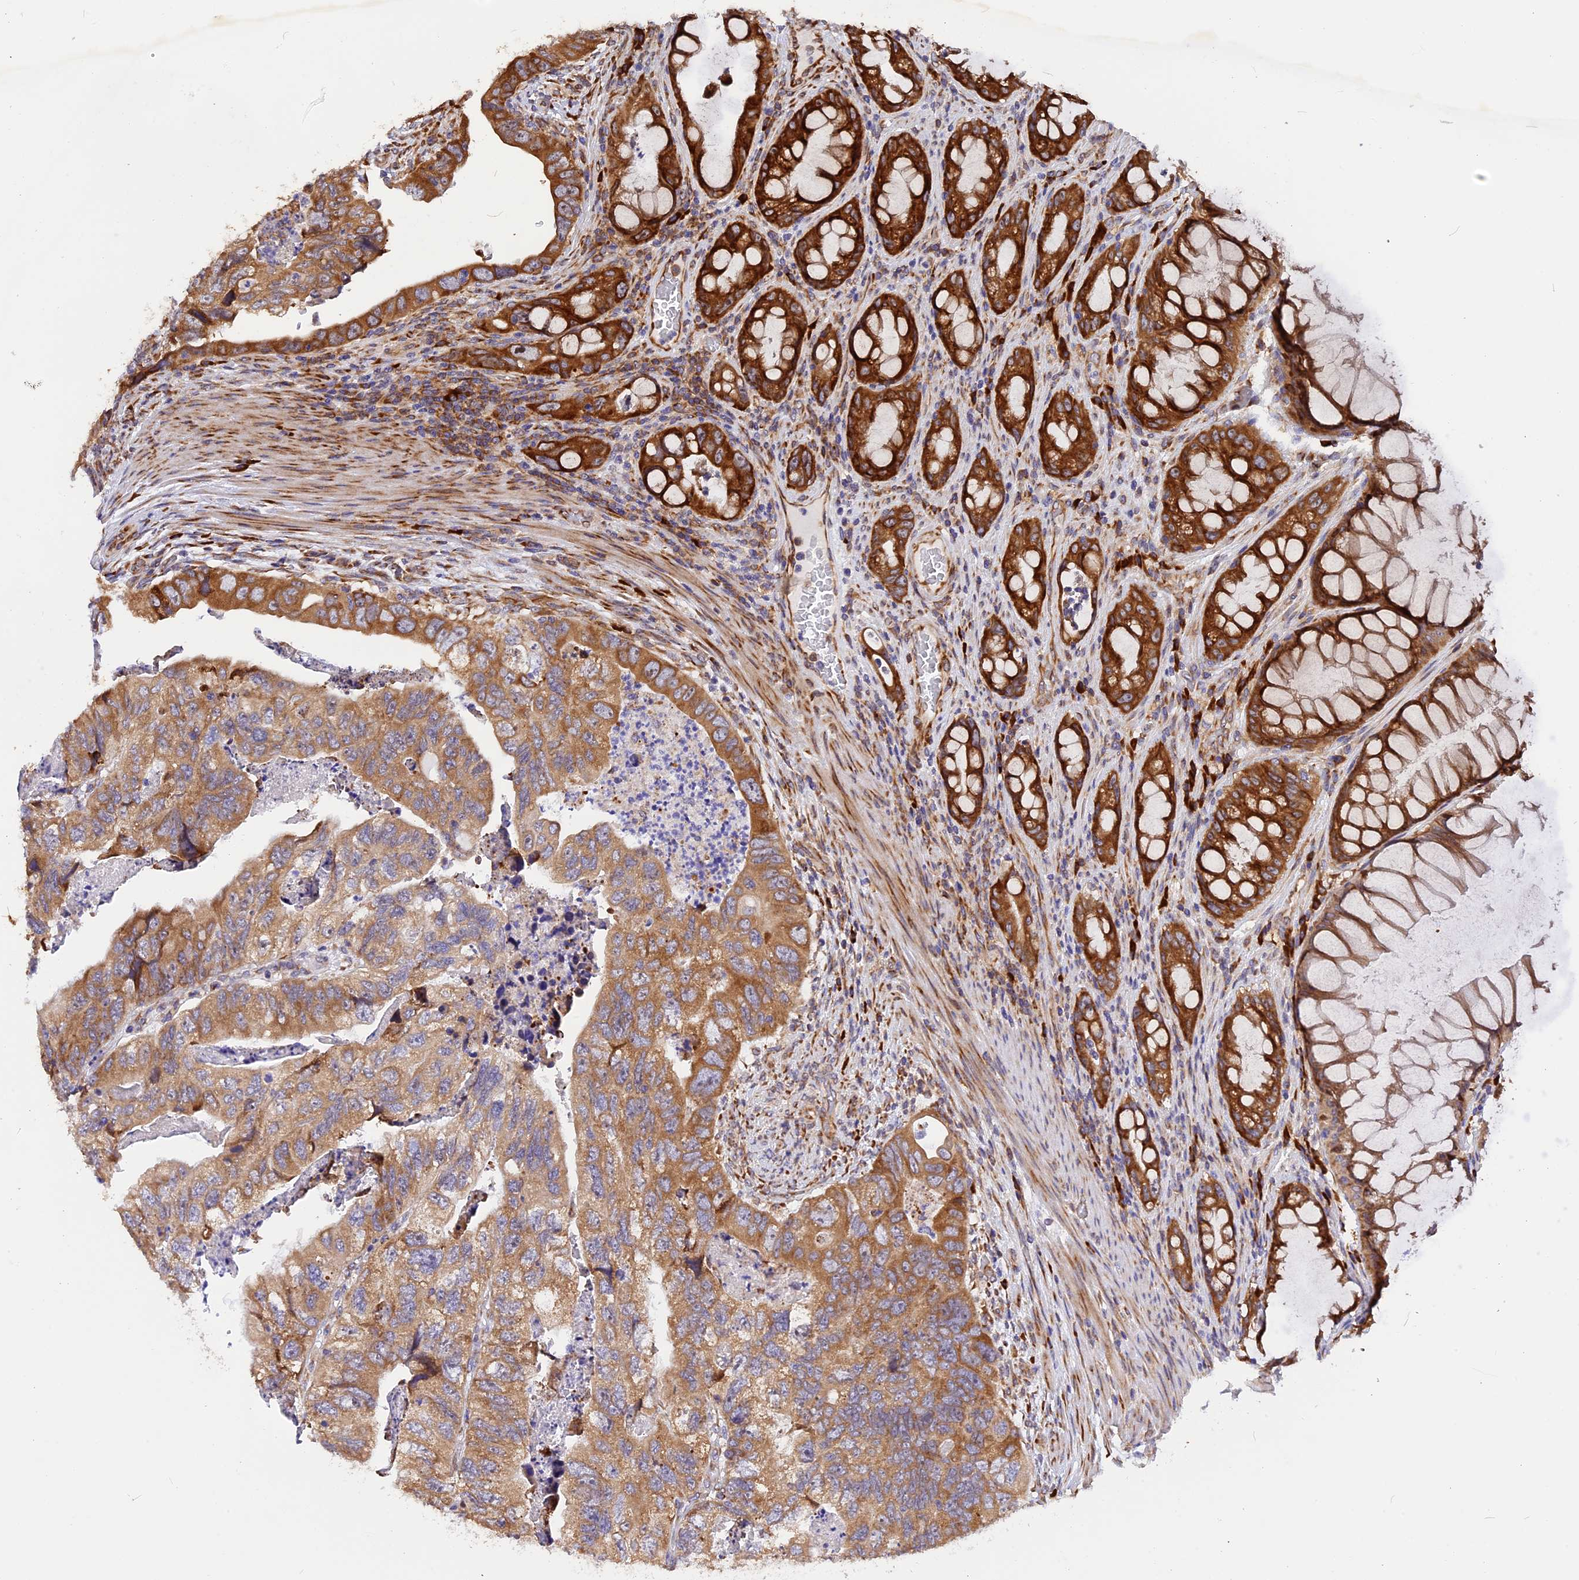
{"staining": {"intensity": "moderate", "quantity": ">75%", "location": "cytoplasmic/membranous"}, "tissue": "colorectal cancer", "cell_type": "Tumor cells", "image_type": "cancer", "snomed": [{"axis": "morphology", "description": "Adenocarcinoma, NOS"}, {"axis": "topography", "description": "Rectum"}], "caption": "There is medium levels of moderate cytoplasmic/membranous positivity in tumor cells of colorectal cancer (adenocarcinoma), as demonstrated by immunohistochemical staining (brown color).", "gene": "GNPTAB", "patient": {"sex": "male", "age": 63}}